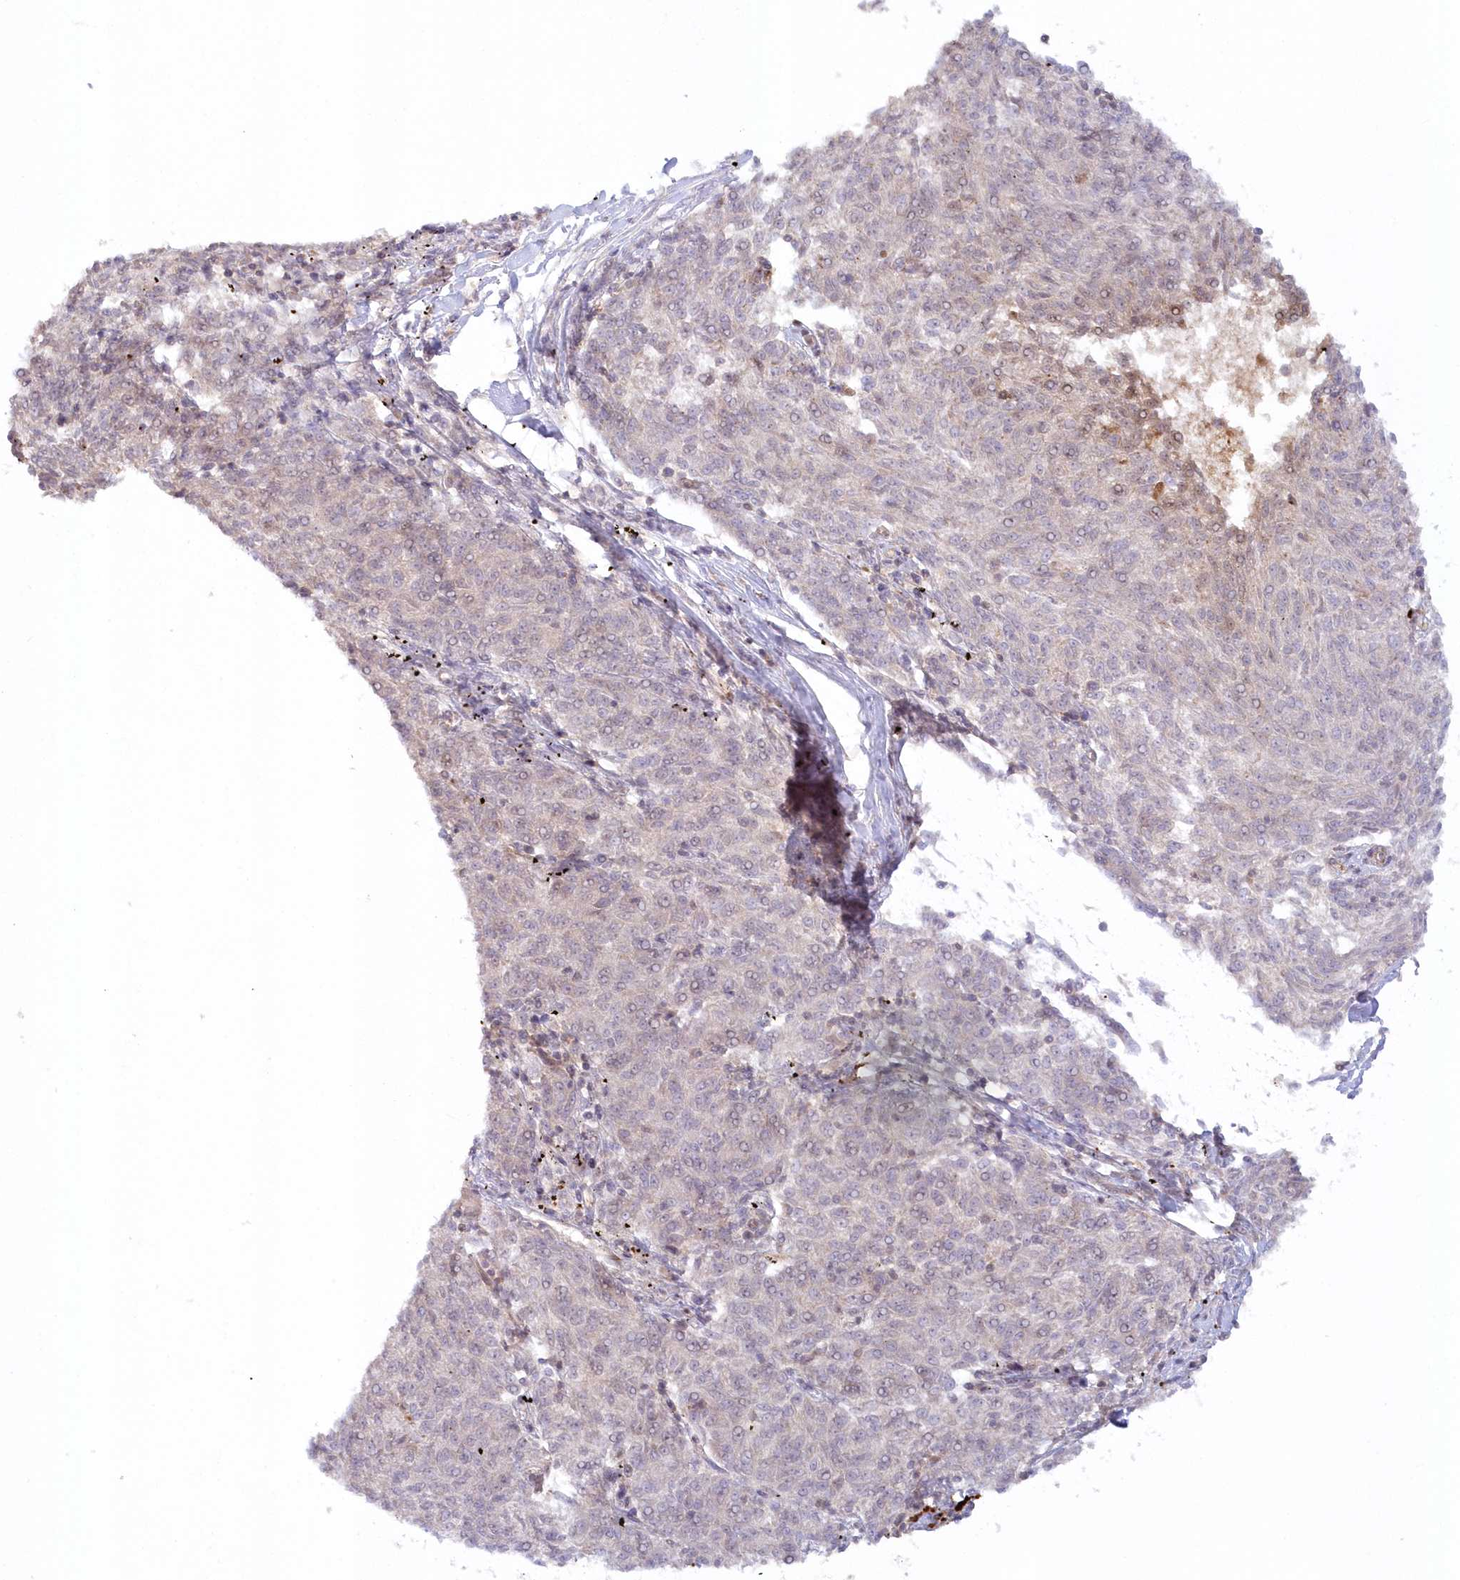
{"staining": {"intensity": "weak", "quantity": "<25%", "location": "cytoplasmic/membranous"}, "tissue": "melanoma", "cell_type": "Tumor cells", "image_type": "cancer", "snomed": [{"axis": "morphology", "description": "Malignant melanoma, NOS"}, {"axis": "topography", "description": "Skin"}], "caption": "Immunohistochemistry (IHC) photomicrograph of human malignant melanoma stained for a protein (brown), which demonstrates no expression in tumor cells.", "gene": "GBE1", "patient": {"sex": "female", "age": 72}}